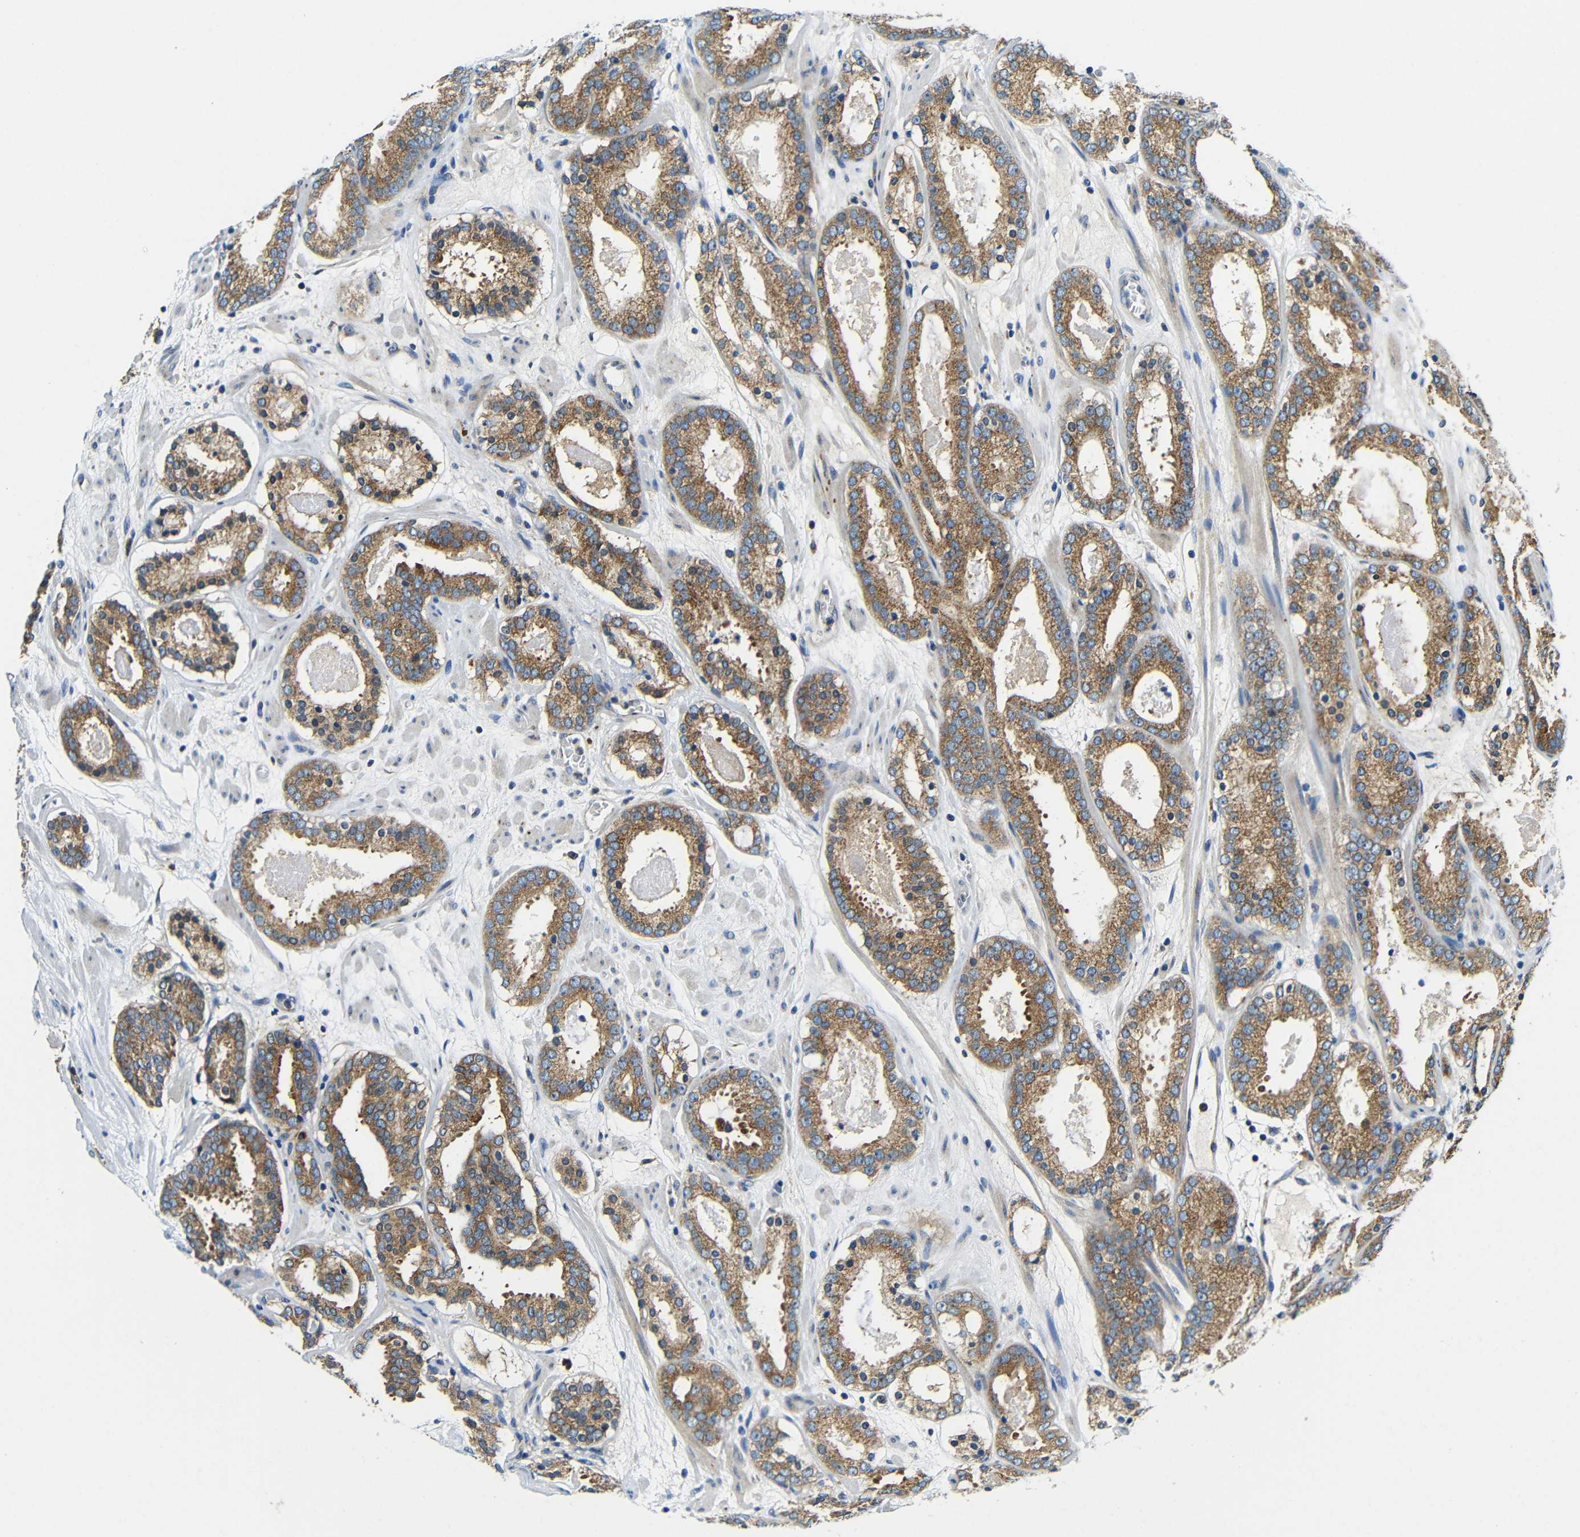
{"staining": {"intensity": "moderate", "quantity": ">75%", "location": "cytoplasmic/membranous"}, "tissue": "prostate cancer", "cell_type": "Tumor cells", "image_type": "cancer", "snomed": [{"axis": "morphology", "description": "Adenocarcinoma, Low grade"}, {"axis": "topography", "description": "Prostate"}], "caption": "Approximately >75% of tumor cells in adenocarcinoma (low-grade) (prostate) exhibit moderate cytoplasmic/membranous protein positivity as visualized by brown immunohistochemical staining.", "gene": "USO1", "patient": {"sex": "male", "age": 69}}